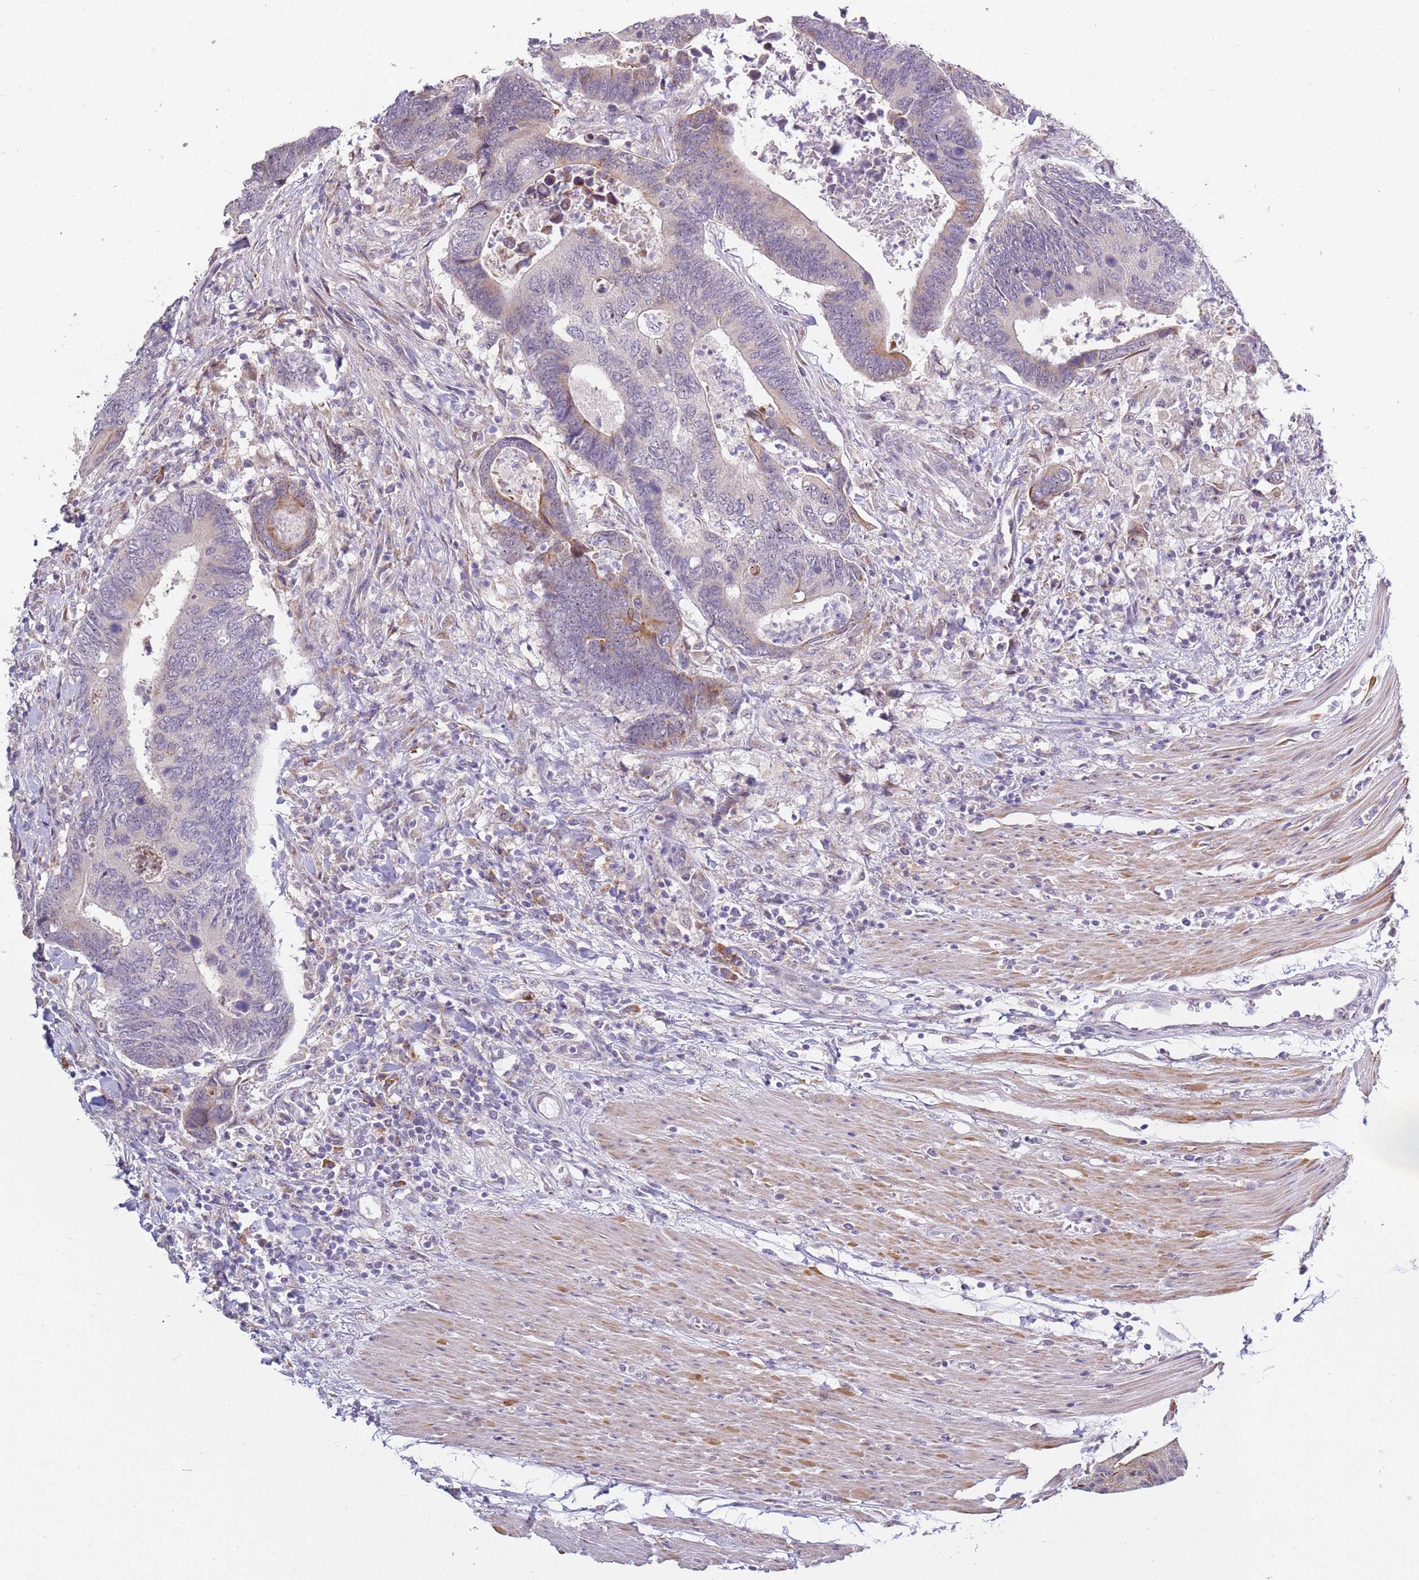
{"staining": {"intensity": "weak", "quantity": "<25%", "location": "cytoplasmic/membranous"}, "tissue": "colorectal cancer", "cell_type": "Tumor cells", "image_type": "cancer", "snomed": [{"axis": "morphology", "description": "Adenocarcinoma, NOS"}, {"axis": "topography", "description": "Colon"}], "caption": "Adenocarcinoma (colorectal) stained for a protein using immunohistochemistry reveals no expression tumor cells.", "gene": "UCMA", "patient": {"sex": "male", "age": 87}}